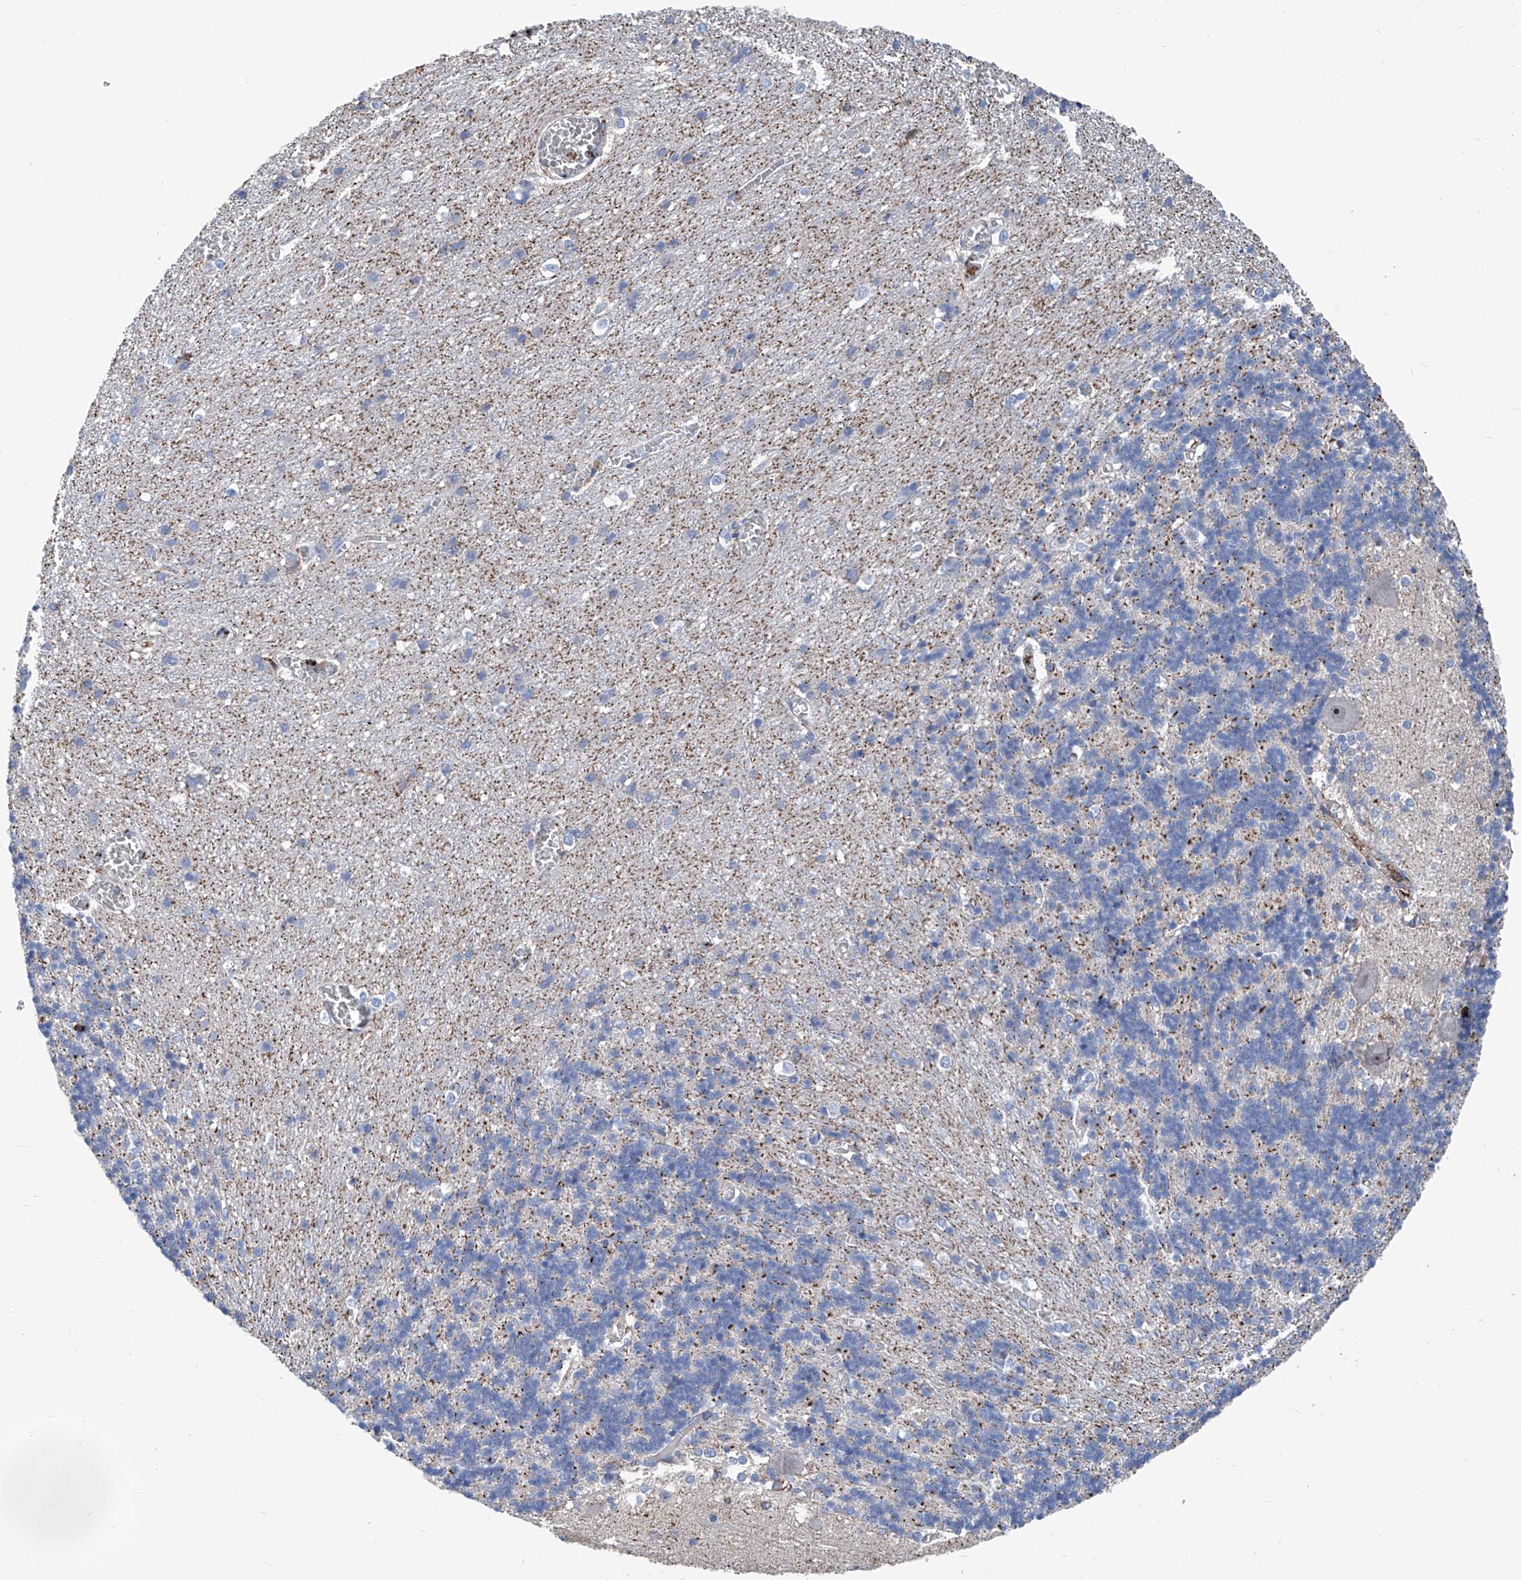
{"staining": {"intensity": "weak", "quantity": "<25%", "location": "cytoplasmic/membranous"}, "tissue": "cerebellum", "cell_type": "Cells in granular layer", "image_type": "normal", "snomed": [{"axis": "morphology", "description": "Normal tissue, NOS"}, {"axis": "topography", "description": "Cerebellum"}], "caption": "This is an immunohistochemistry (IHC) micrograph of normal human cerebellum. There is no expression in cells in granular layer.", "gene": "ZNF484", "patient": {"sex": "male", "age": 37}}